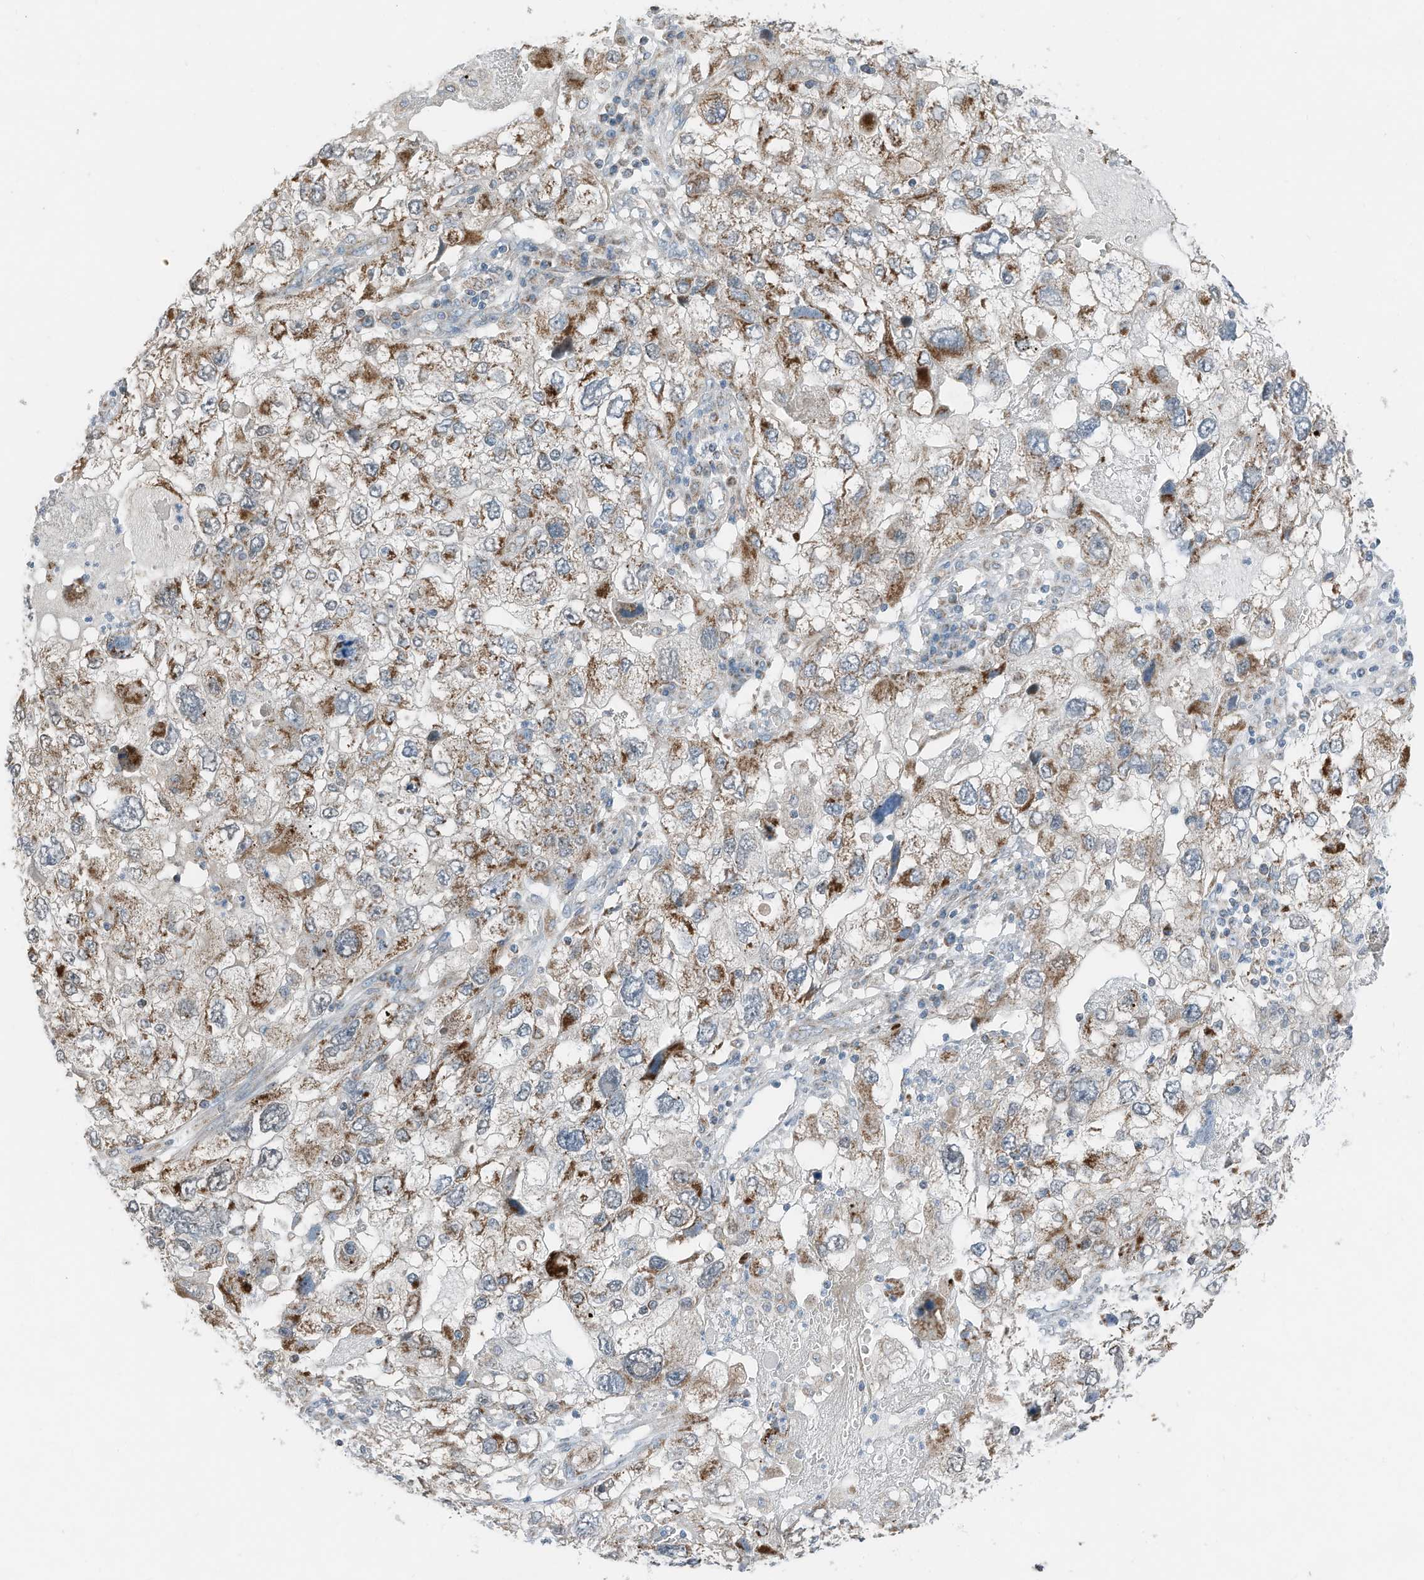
{"staining": {"intensity": "moderate", "quantity": ">75%", "location": "cytoplasmic/membranous"}, "tissue": "endometrial cancer", "cell_type": "Tumor cells", "image_type": "cancer", "snomed": [{"axis": "morphology", "description": "Adenocarcinoma, NOS"}, {"axis": "topography", "description": "Endometrium"}], "caption": "Immunohistochemistry (IHC) photomicrograph of human endometrial adenocarcinoma stained for a protein (brown), which shows medium levels of moderate cytoplasmic/membranous expression in about >75% of tumor cells.", "gene": "RMND1", "patient": {"sex": "female", "age": 49}}